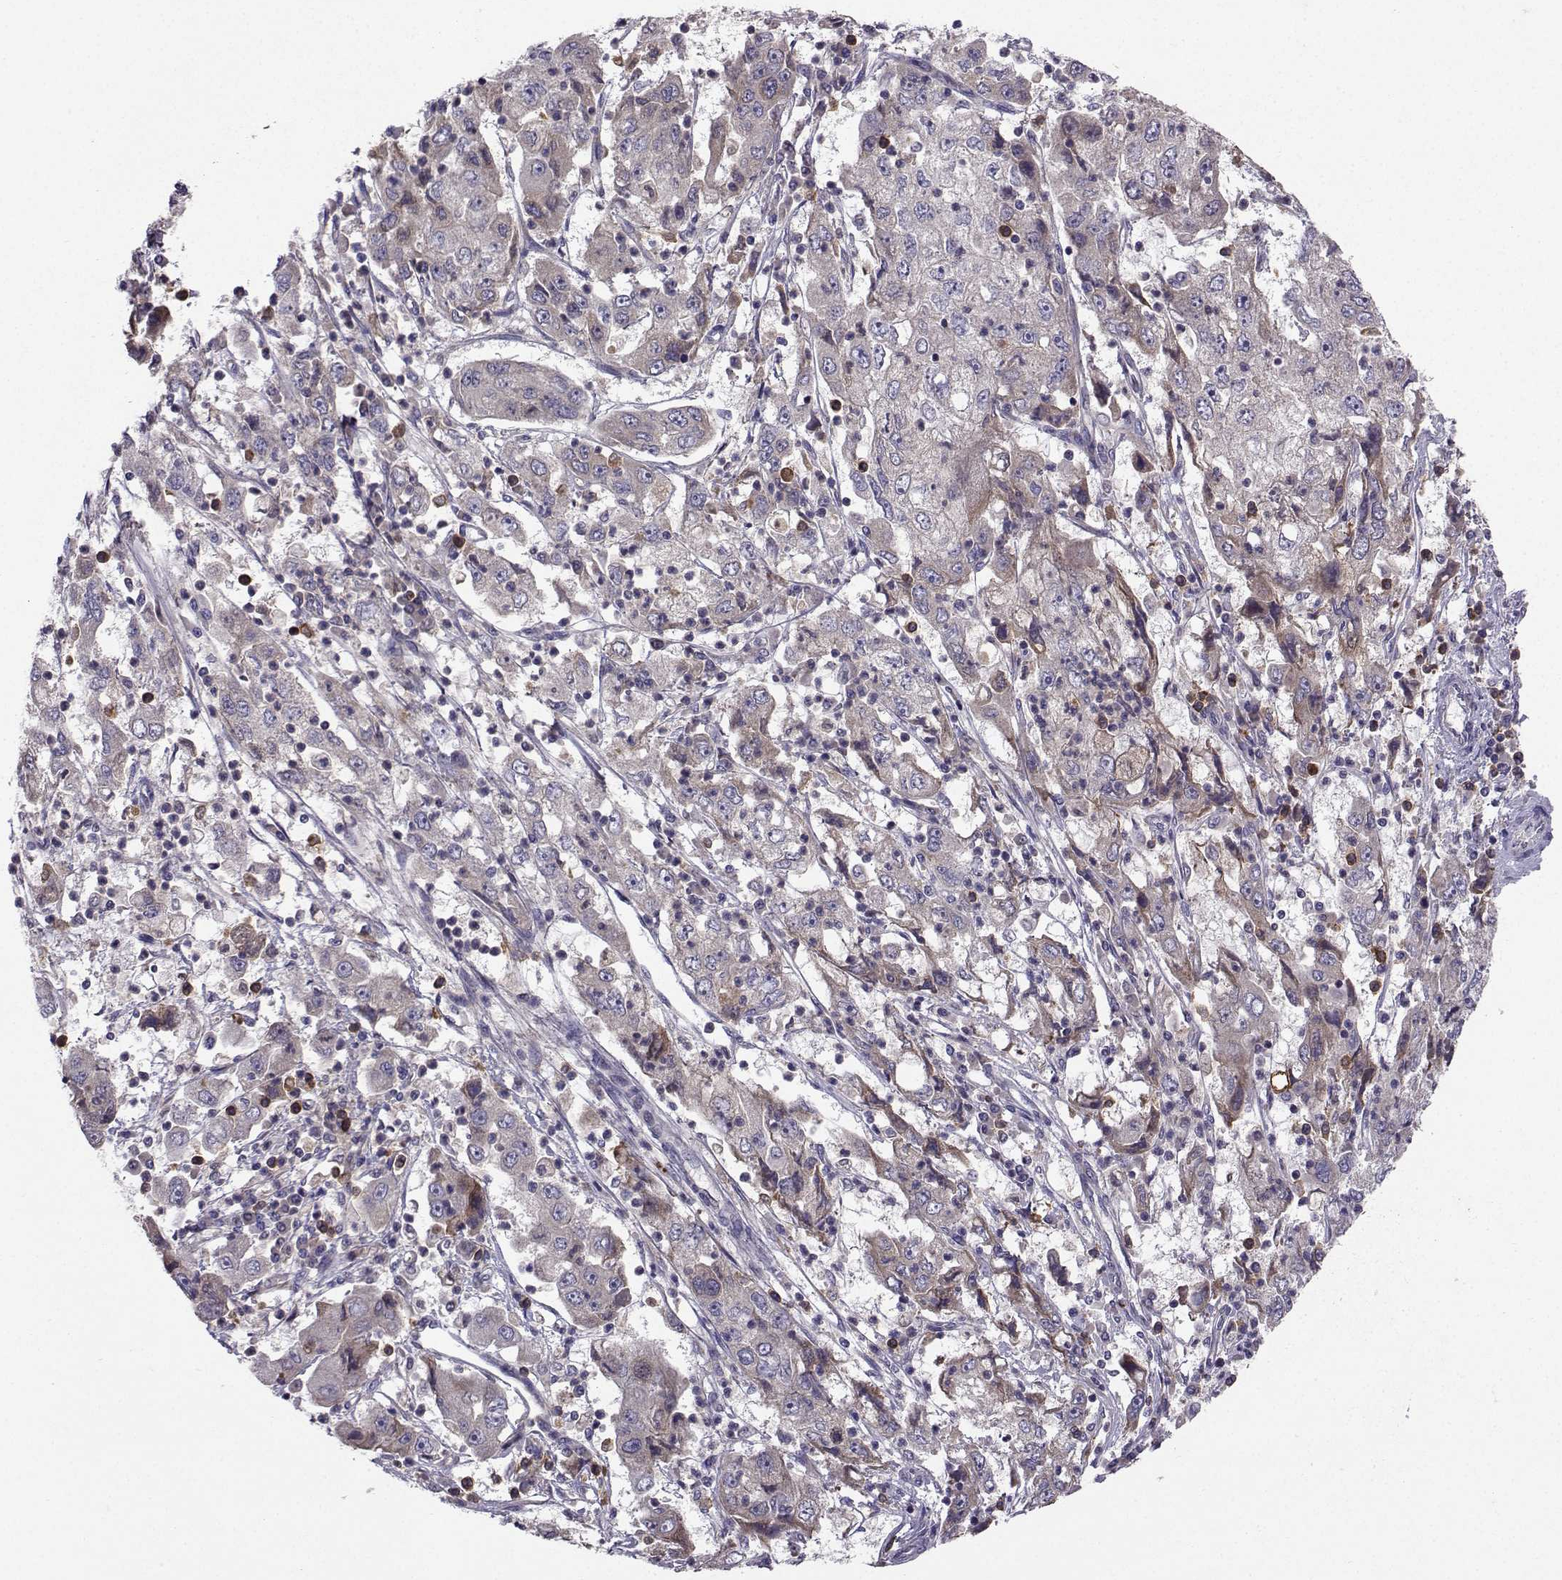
{"staining": {"intensity": "moderate", "quantity": "<25%", "location": "cytoplasmic/membranous"}, "tissue": "cervical cancer", "cell_type": "Tumor cells", "image_type": "cancer", "snomed": [{"axis": "morphology", "description": "Squamous cell carcinoma, NOS"}, {"axis": "topography", "description": "Cervix"}], "caption": "Immunohistochemistry histopathology image of neoplastic tissue: human cervical cancer (squamous cell carcinoma) stained using immunohistochemistry (IHC) exhibits low levels of moderate protein expression localized specifically in the cytoplasmic/membranous of tumor cells, appearing as a cytoplasmic/membranous brown color.", "gene": "STXBP5", "patient": {"sex": "female", "age": 36}}